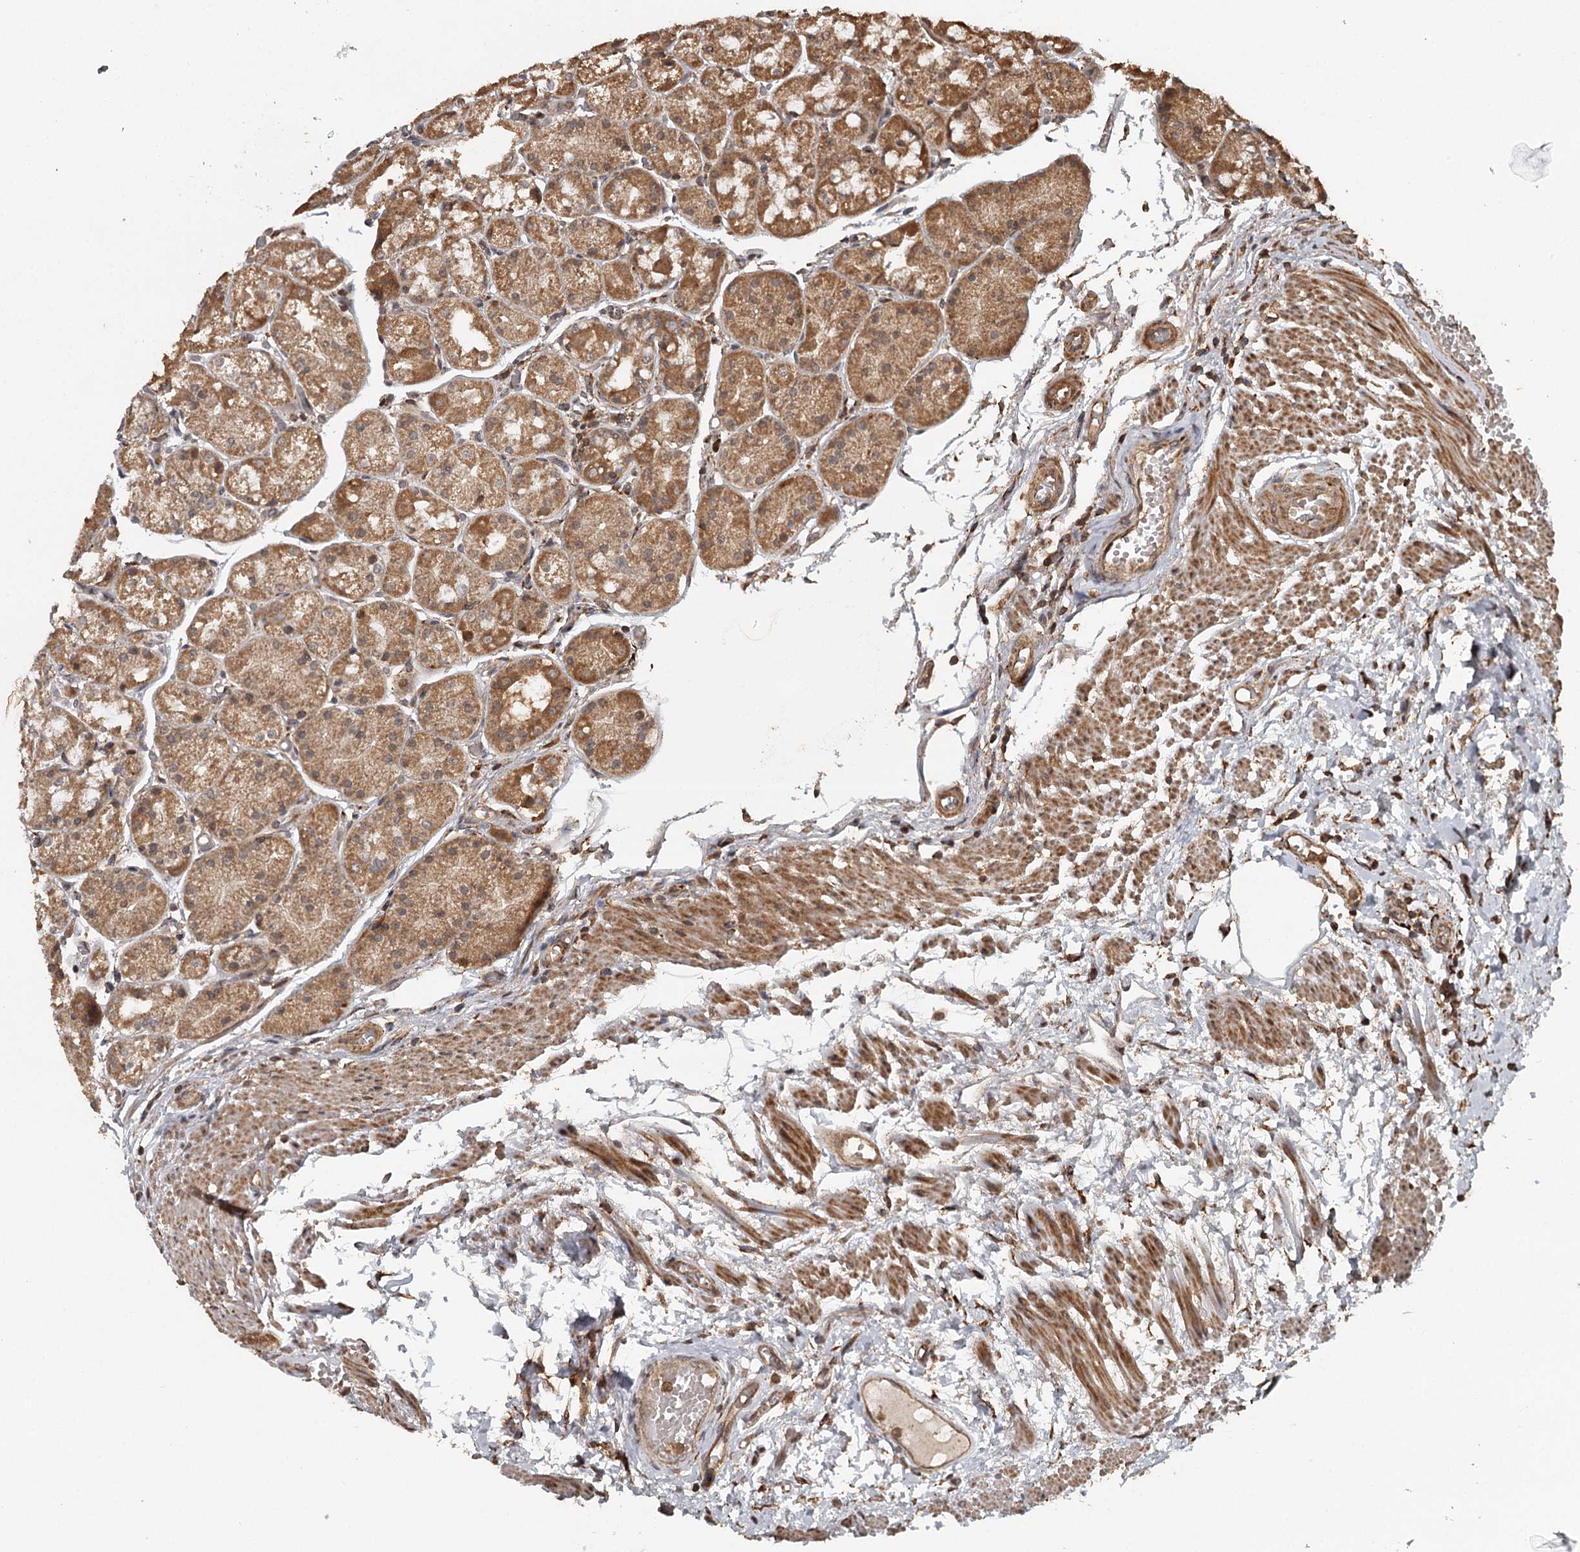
{"staining": {"intensity": "moderate", "quantity": ">75%", "location": "cytoplasmic/membranous,nuclear"}, "tissue": "stomach", "cell_type": "Glandular cells", "image_type": "normal", "snomed": [{"axis": "morphology", "description": "Normal tissue, NOS"}, {"axis": "topography", "description": "Stomach, upper"}], "caption": "Protein analysis of unremarkable stomach displays moderate cytoplasmic/membranous,nuclear positivity in about >75% of glandular cells.", "gene": "FAXC", "patient": {"sex": "male", "age": 72}}